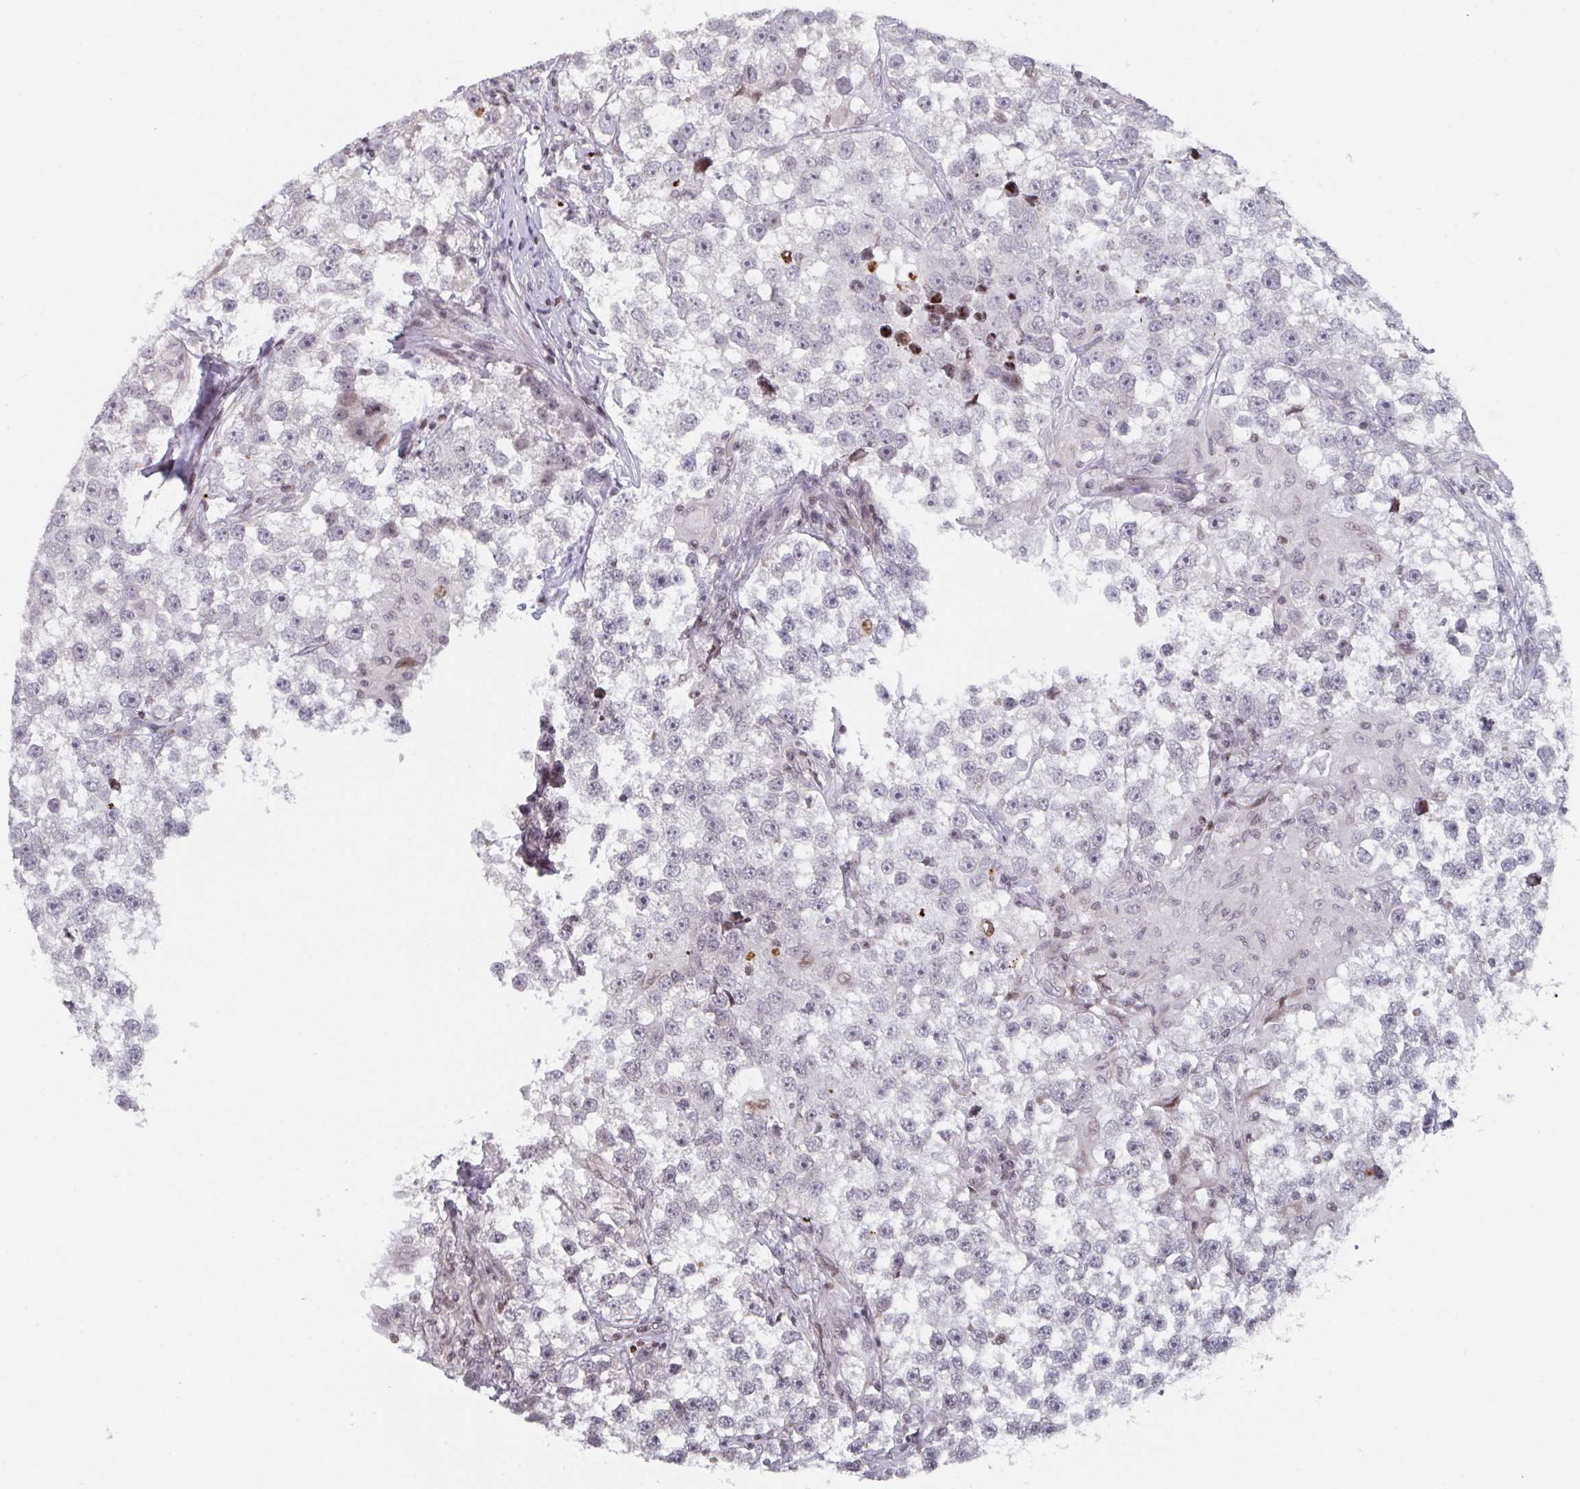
{"staining": {"intensity": "negative", "quantity": "none", "location": "none"}, "tissue": "testis cancer", "cell_type": "Tumor cells", "image_type": "cancer", "snomed": [{"axis": "morphology", "description": "Seminoma, NOS"}, {"axis": "topography", "description": "Testis"}], "caption": "High magnification brightfield microscopy of testis seminoma stained with DAB (brown) and counterstained with hematoxylin (blue): tumor cells show no significant positivity. (IHC, brightfield microscopy, high magnification).", "gene": "PCDHB8", "patient": {"sex": "male", "age": 46}}